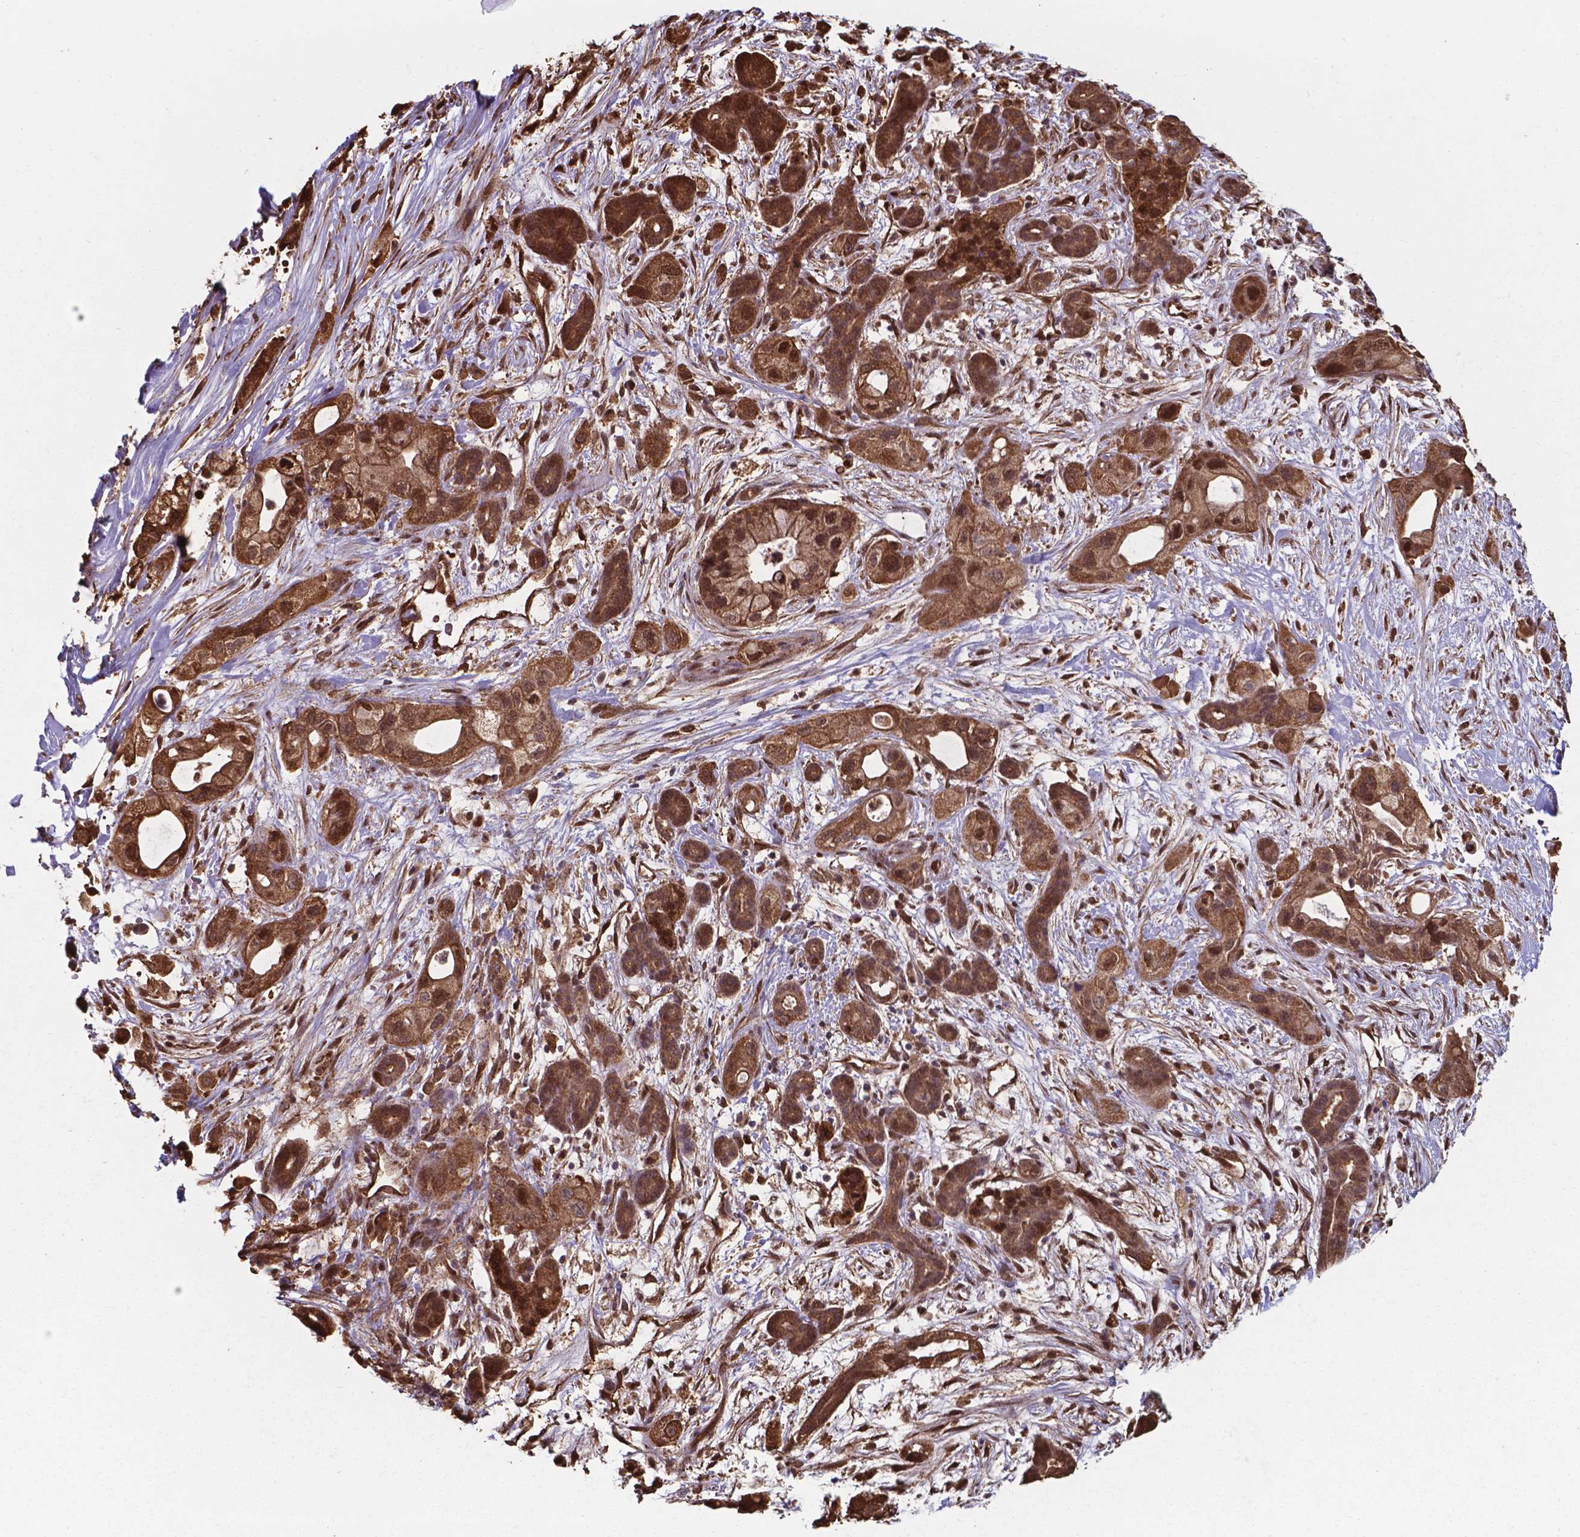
{"staining": {"intensity": "strong", "quantity": ">75%", "location": "cytoplasmic/membranous,nuclear"}, "tissue": "pancreatic cancer", "cell_type": "Tumor cells", "image_type": "cancer", "snomed": [{"axis": "morphology", "description": "Adenocarcinoma, NOS"}, {"axis": "topography", "description": "Pancreas"}], "caption": "Immunohistochemistry (IHC) micrograph of human pancreatic cancer stained for a protein (brown), which exhibits high levels of strong cytoplasmic/membranous and nuclear positivity in approximately >75% of tumor cells.", "gene": "CHP2", "patient": {"sex": "male", "age": 44}}